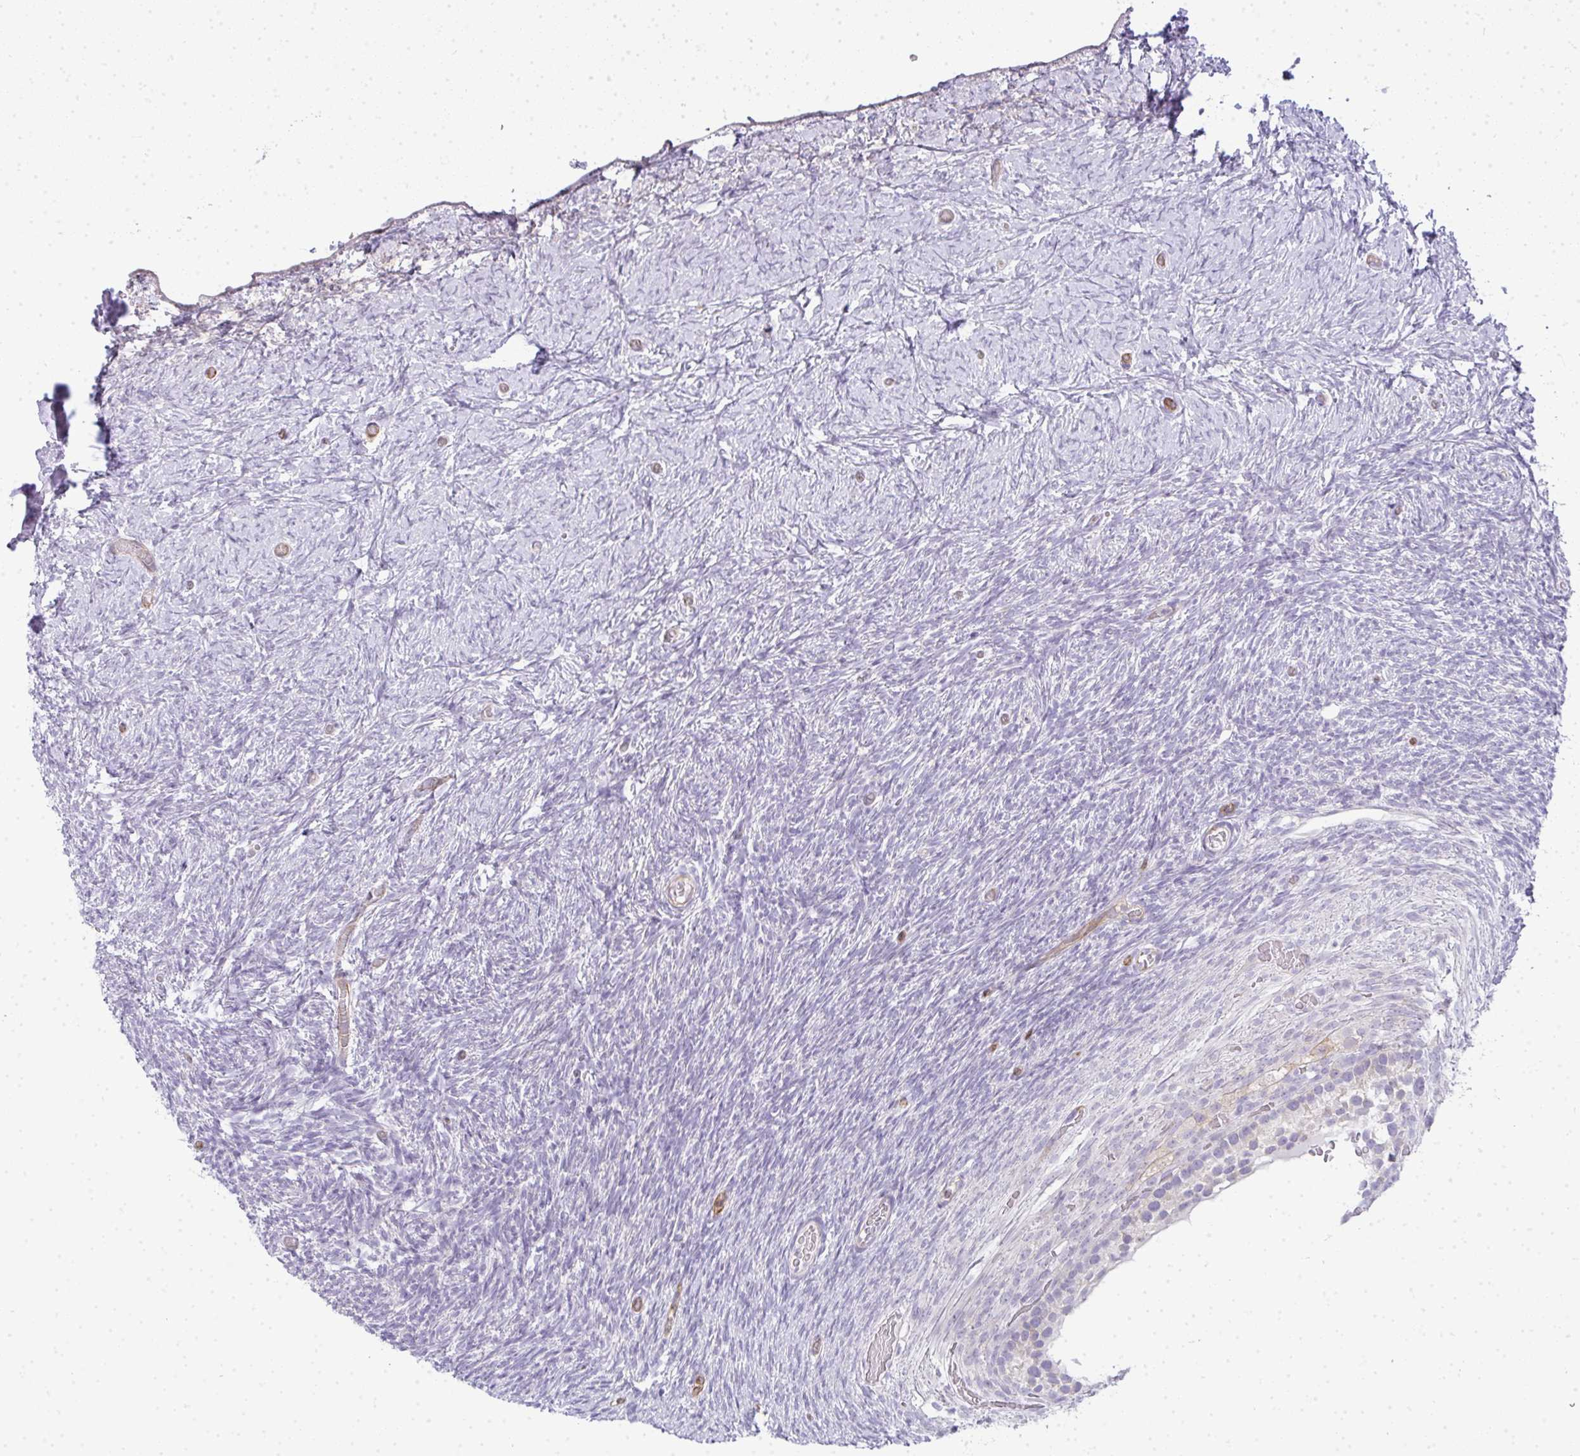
{"staining": {"intensity": "negative", "quantity": "none", "location": "none"}, "tissue": "ovary", "cell_type": "Follicle cells", "image_type": "normal", "snomed": [{"axis": "morphology", "description": "Normal tissue, NOS"}, {"axis": "topography", "description": "Ovary"}], "caption": "Immunohistochemistry histopathology image of benign ovary: ovary stained with DAB (3,3'-diaminobenzidine) displays no significant protein positivity in follicle cells.", "gene": "LIPE", "patient": {"sex": "female", "age": 39}}